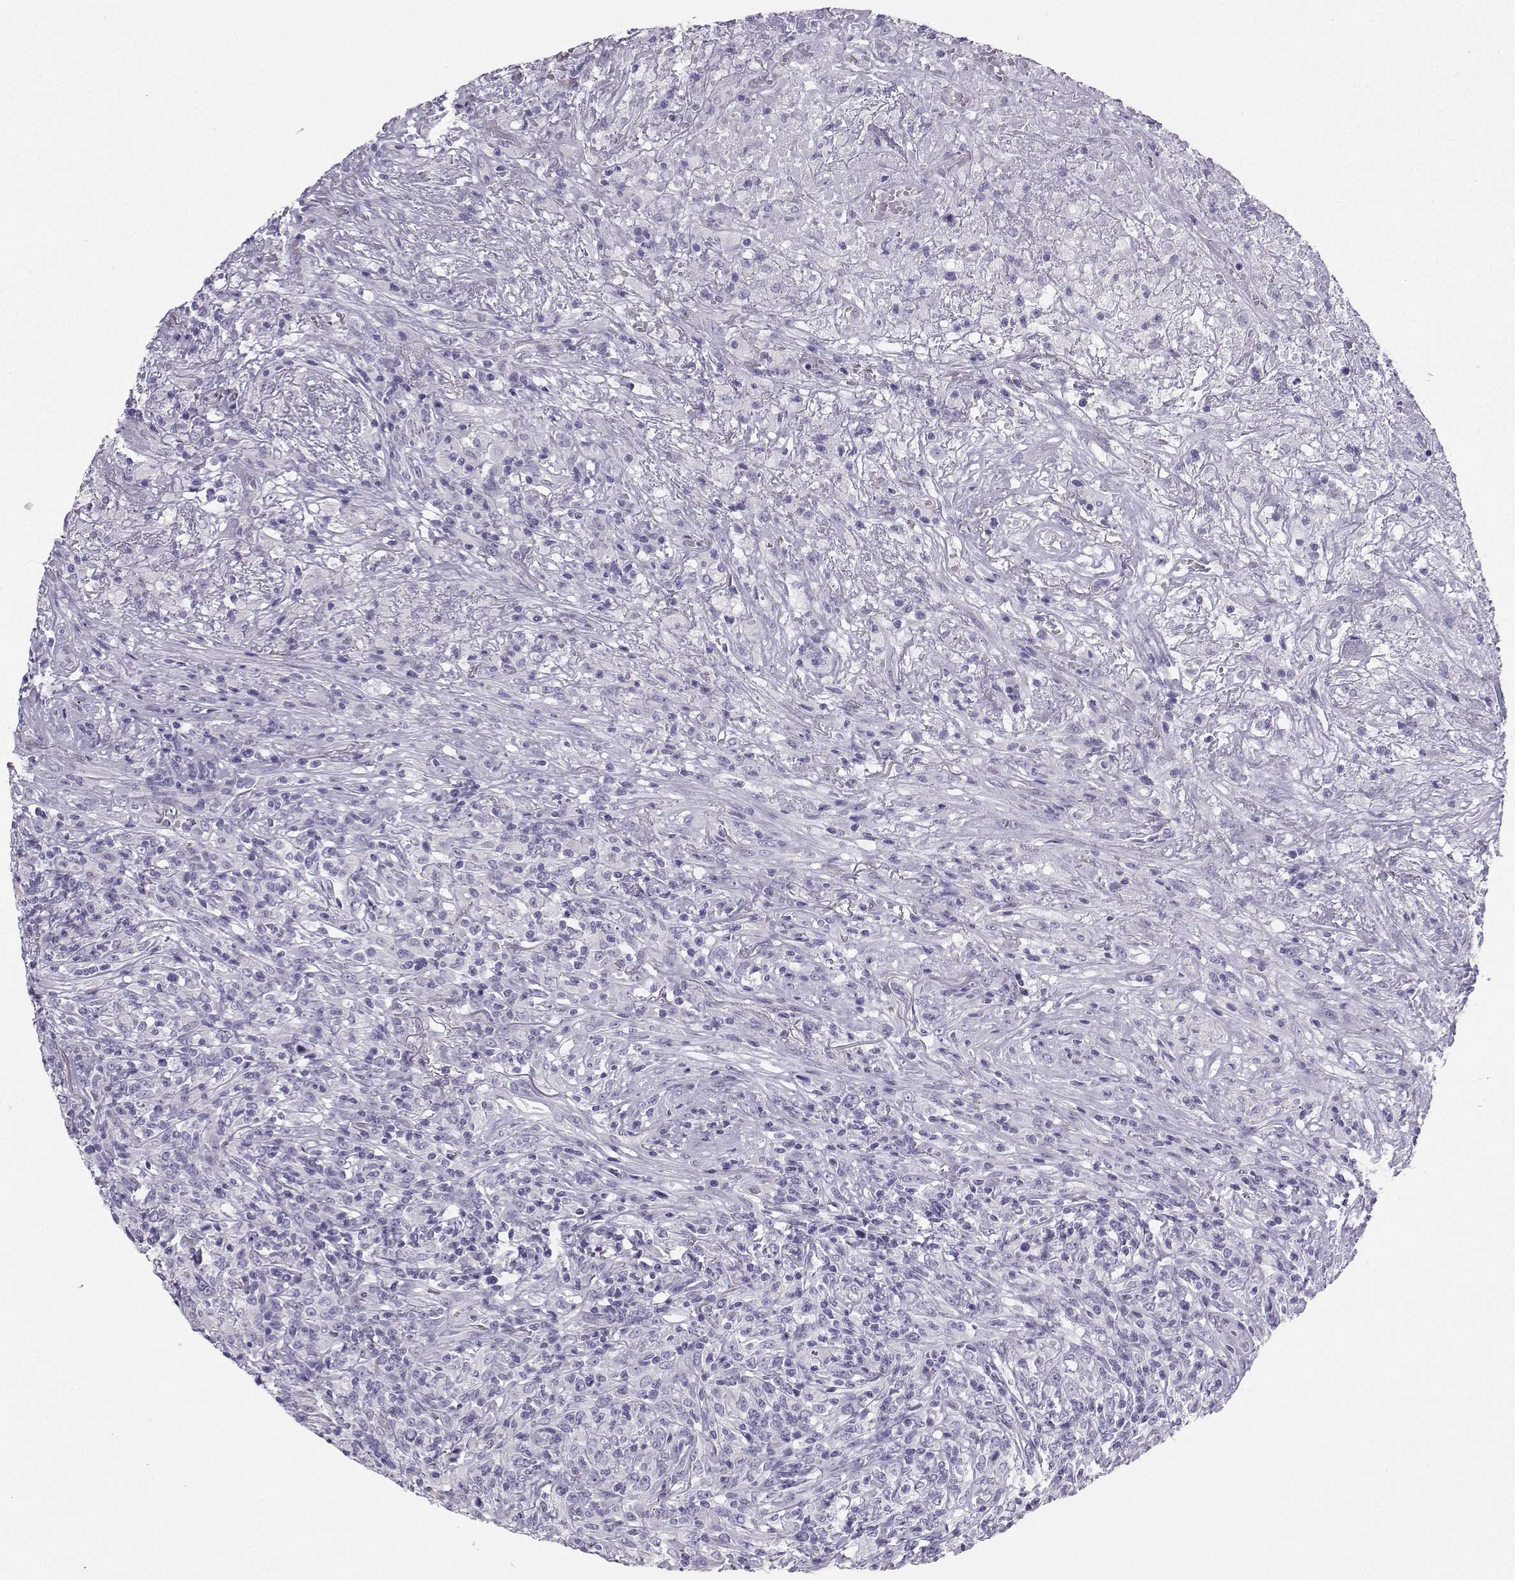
{"staining": {"intensity": "negative", "quantity": "none", "location": "none"}, "tissue": "lymphoma", "cell_type": "Tumor cells", "image_type": "cancer", "snomed": [{"axis": "morphology", "description": "Malignant lymphoma, non-Hodgkin's type, High grade"}, {"axis": "topography", "description": "Lung"}], "caption": "Immunohistochemistry (IHC) histopathology image of neoplastic tissue: lymphoma stained with DAB displays no significant protein staining in tumor cells. The staining was performed using DAB (3,3'-diaminobenzidine) to visualize the protein expression in brown, while the nuclei were stained in blue with hematoxylin (Magnification: 20x).", "gene": "IQCD", "patient": {"sex": "male", "age": 79}}